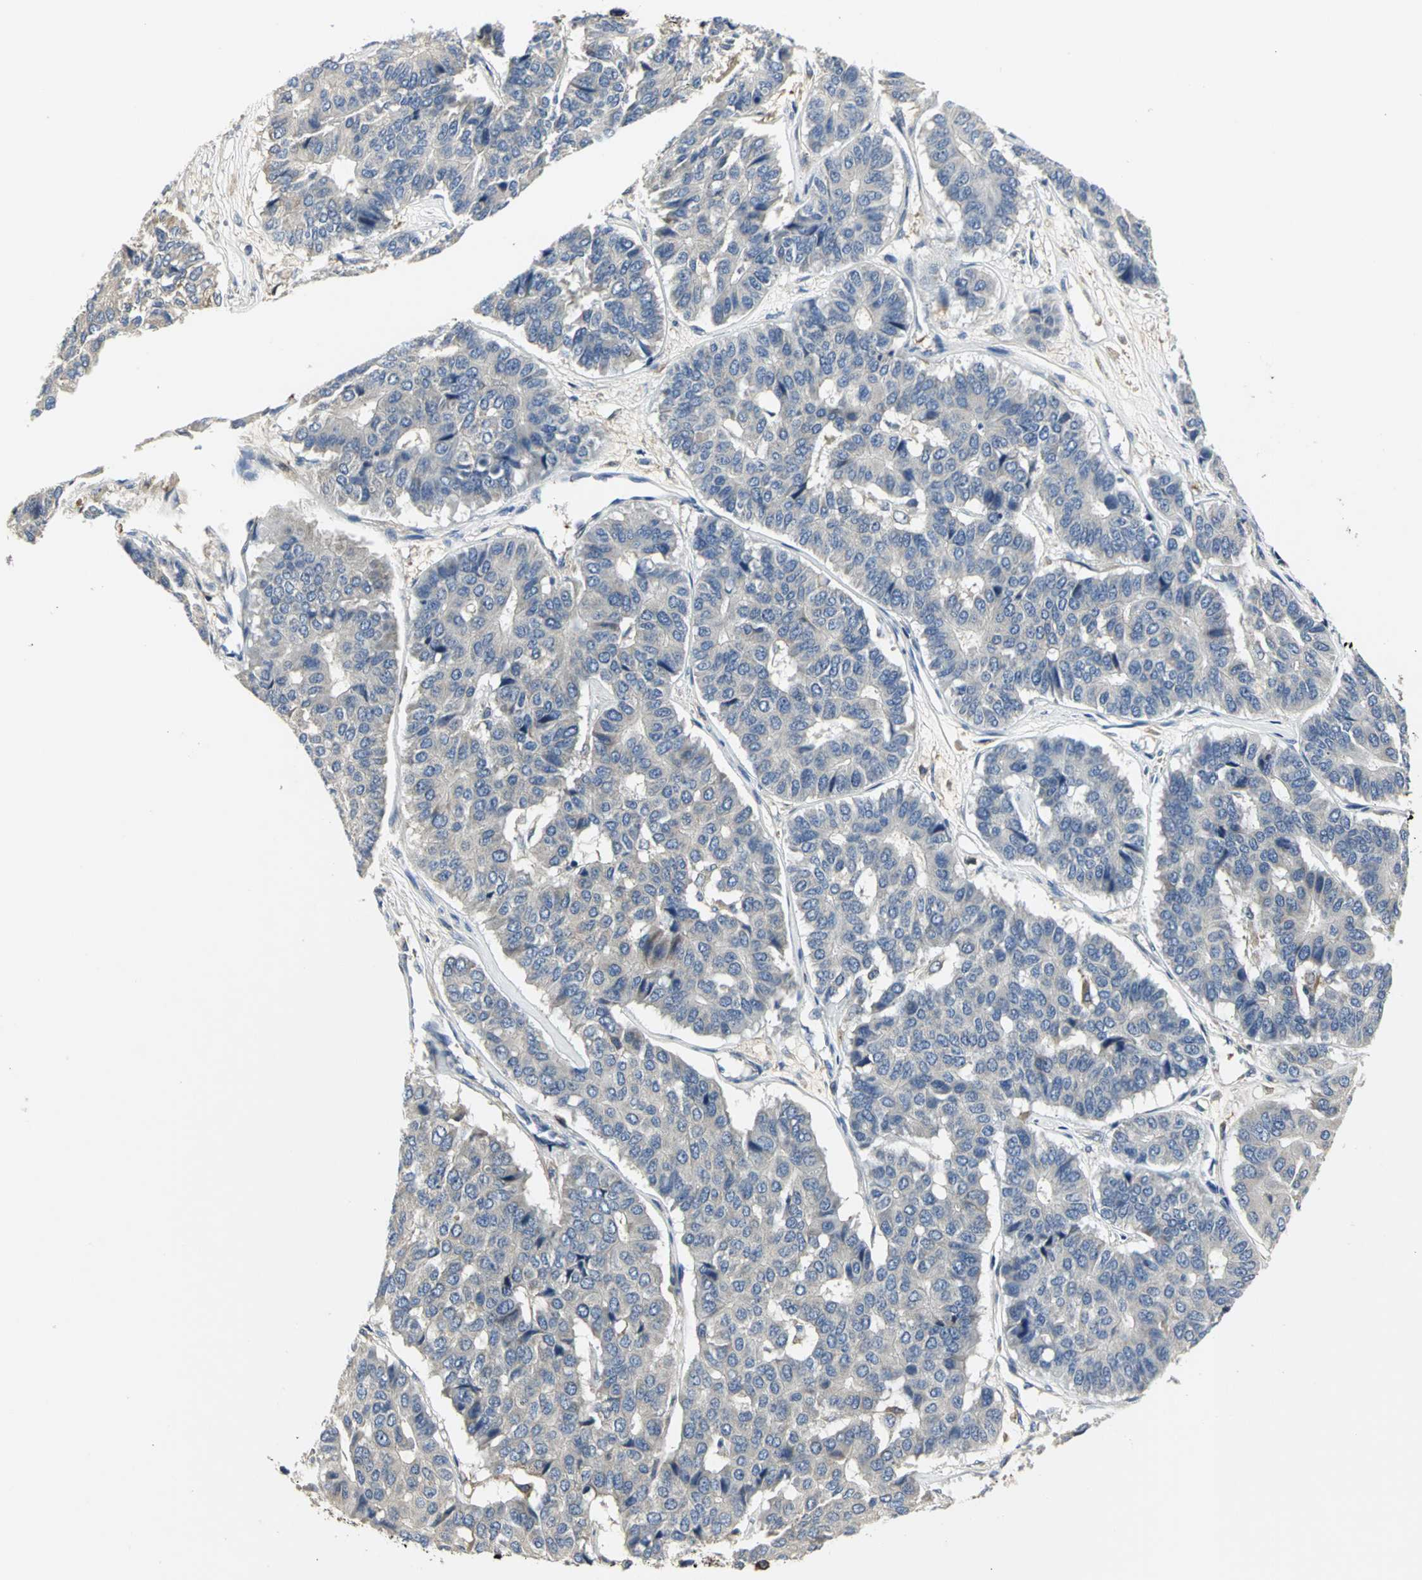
{"staining": {"intensity": "weak", "quantity": "25%-75%", "location": "cytoplasmic/membranous"}, "tissue": "pancreatic cancer", "cell_type": "Tumor cells", "image_type": "cancer", "snomed": [{"axis": "morphology", "description": "Adenocarcinoma, NOS"}, {"axis": "topography", "description": "Pancreas"}], "caption": "Weak cytoplasmic/membranous expression is seen in approximately 25%-75% of tumor cells in pancreatic cancer.", "gene": "CHRNB1", "patient": {"sex": "male", "age": 50}}